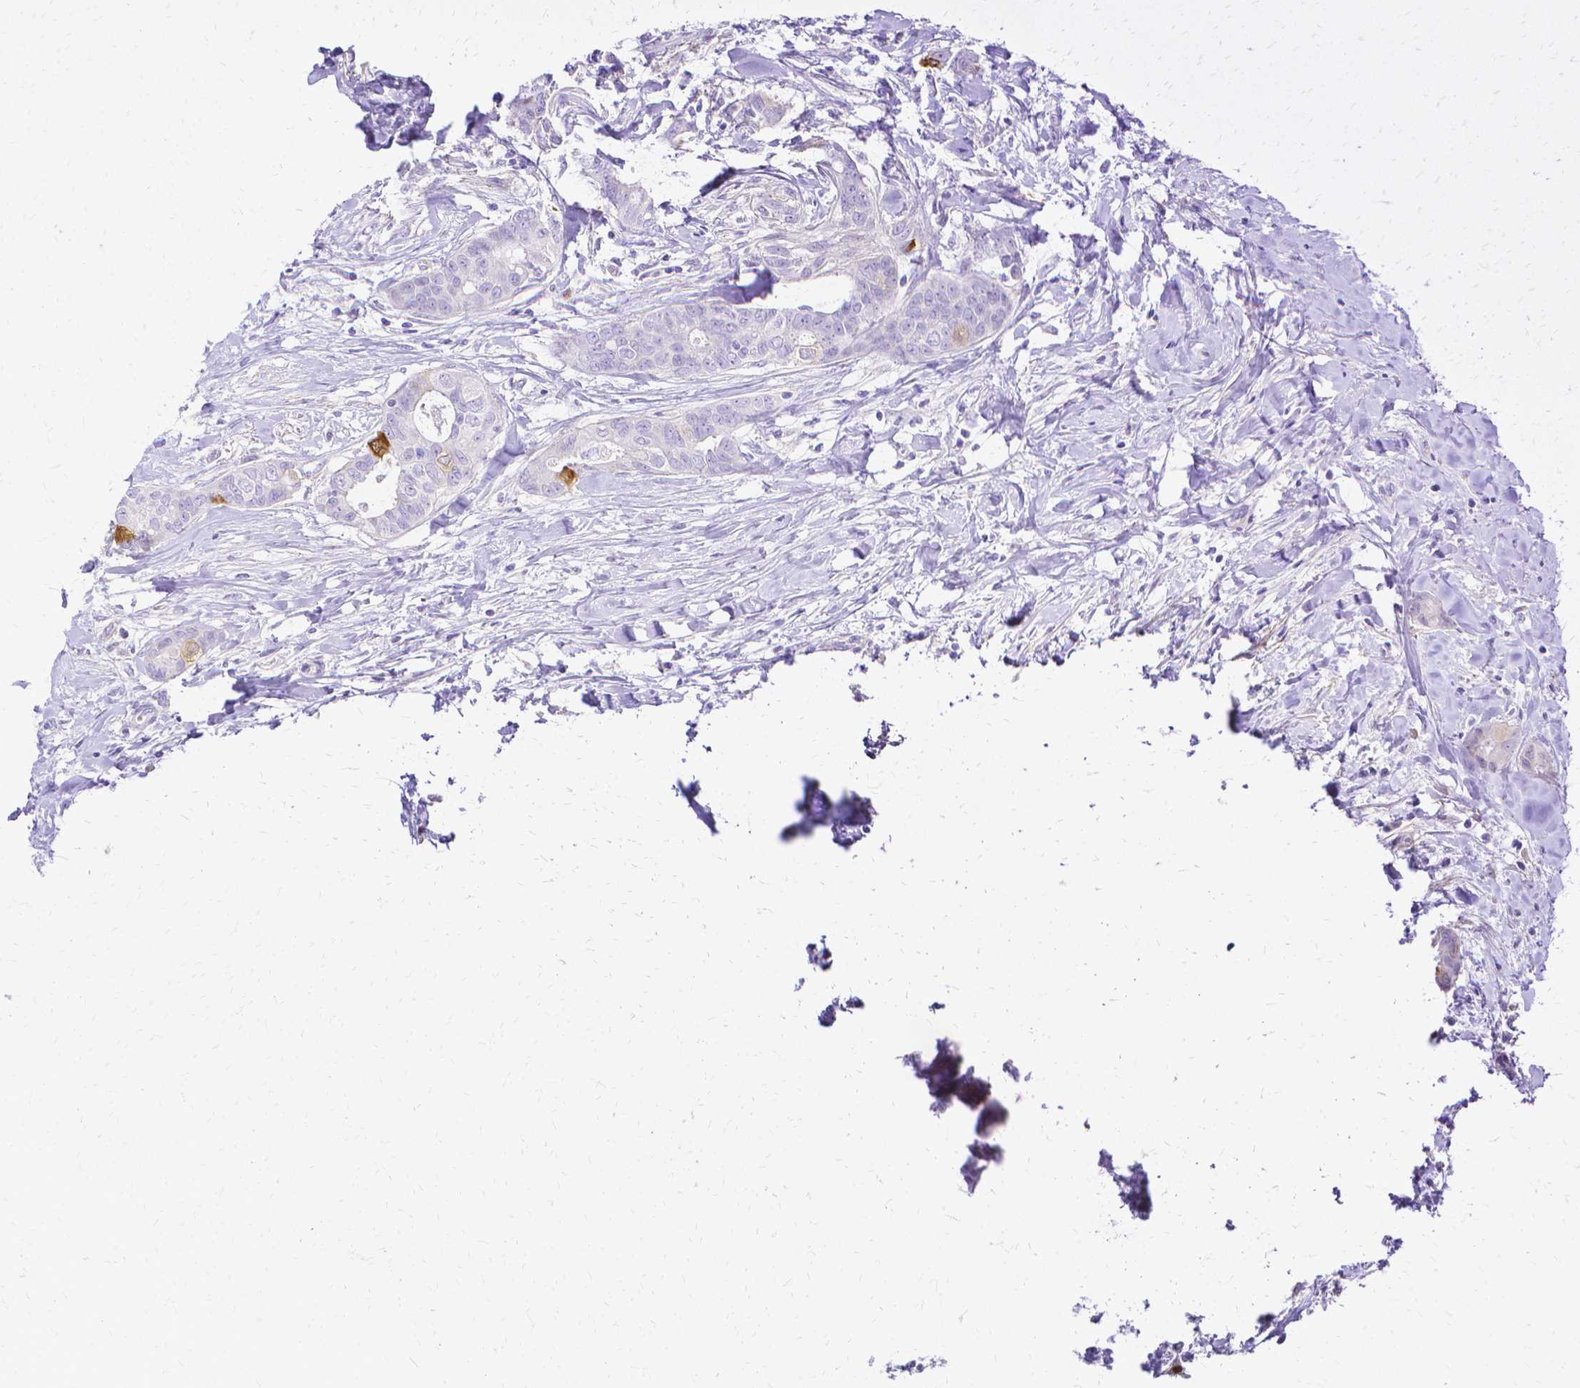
{"staining": {"intensity": "strong", "quantity": "<25%", "location": "cytoplasmic/membranous"}, "tissue": "breast cancer", "cell_type": "Tumor cells", "image_type": "cancer", "snomed": [{"axis": "morphology", "description": "Duct carcinoma"}, {"axis": "topography", "description": "Breast"}], "caption": "The micrograph shows staining of breast cancer, revealing strong cytoplasmic/membranous protein staining (brown color) within tumor cells.", "gene": "CCNB1", "patient": {"sex": "female", "age": 45}}